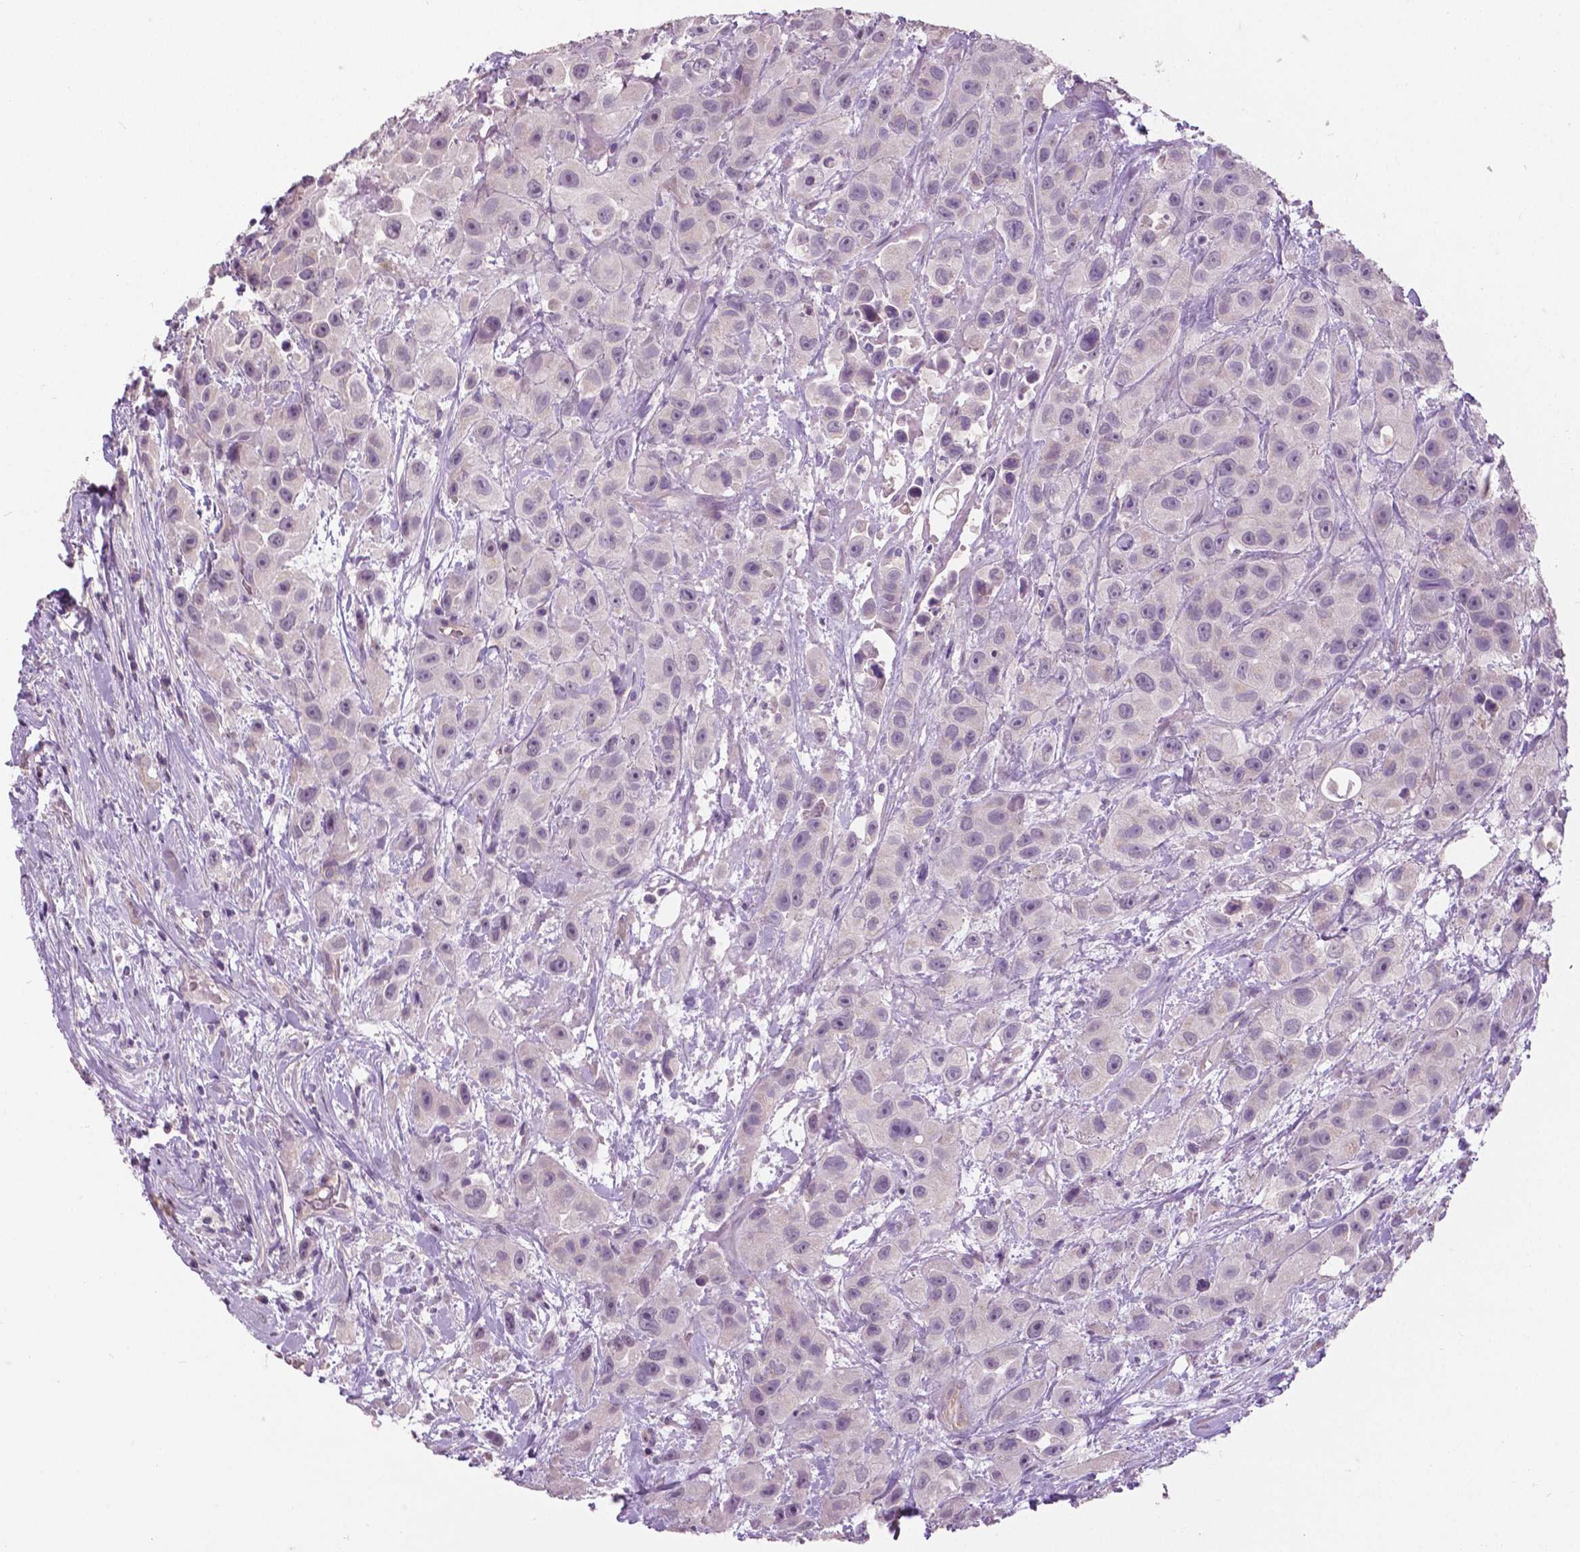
{"staining": {"intensity": "negative", "quantity": "none", "location": "none"}, "tissue": "urothelial cancer", "cell_type": "Tumor cells", "image_type": "cancer", "snomed": [{"axis": "morphology", "description": "Urothelial carcinoma, High grade"}, {"axis": "topography", "description": "Urinary bladder"}], "caption": "Immunohistochemistry (IHC) of human urothelial carcinoma (high-grade) reveals no staining in tumor cells.", "gene": "FOXA1", "patient": {"sex": "male", "age": 79}}